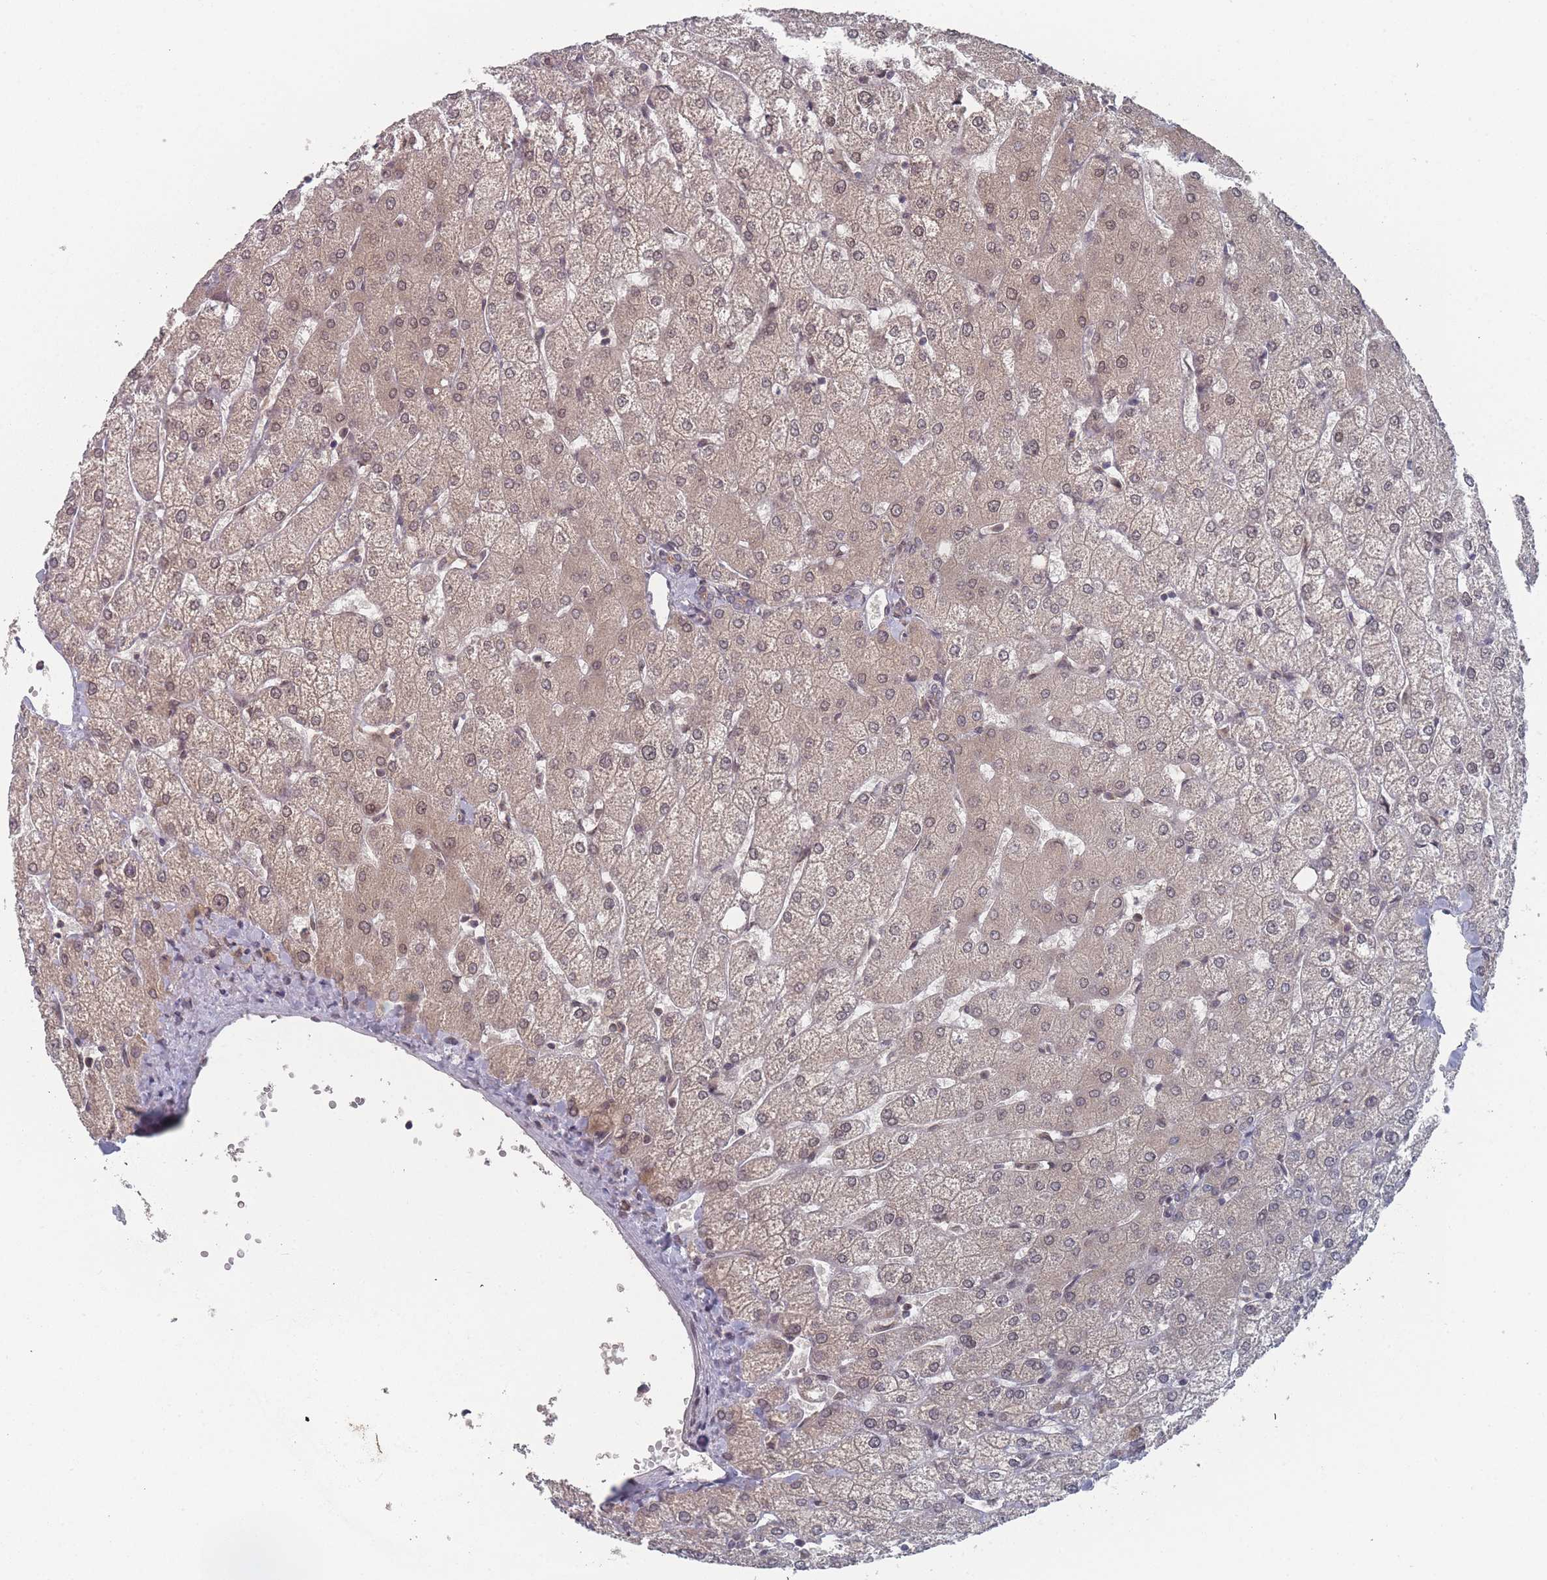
{"staining": {"intensity": "negative", "quantity": "none", "location": "none"}, "tissue": "liver", "cell_type": "Cholangiocytes", "image_type": "normal", "snomed": [{"axis": "morphology", "description": "Normal tissue, NOS"}, {"axis": "topography", "description": "Liver"}], "caption": "Normal liver was stained to show a protein in brown. There is no significant staining in cholangiocytes. The staining was performed using DAB (3,3'-diaminobenzidine) to visualize the protein expression in brown, while the nuclei were stained in blue with hematoxylin (Magnification: 20x).", "gene": "TBC1D25", "patient": {"sex": "female", "age": 54}}